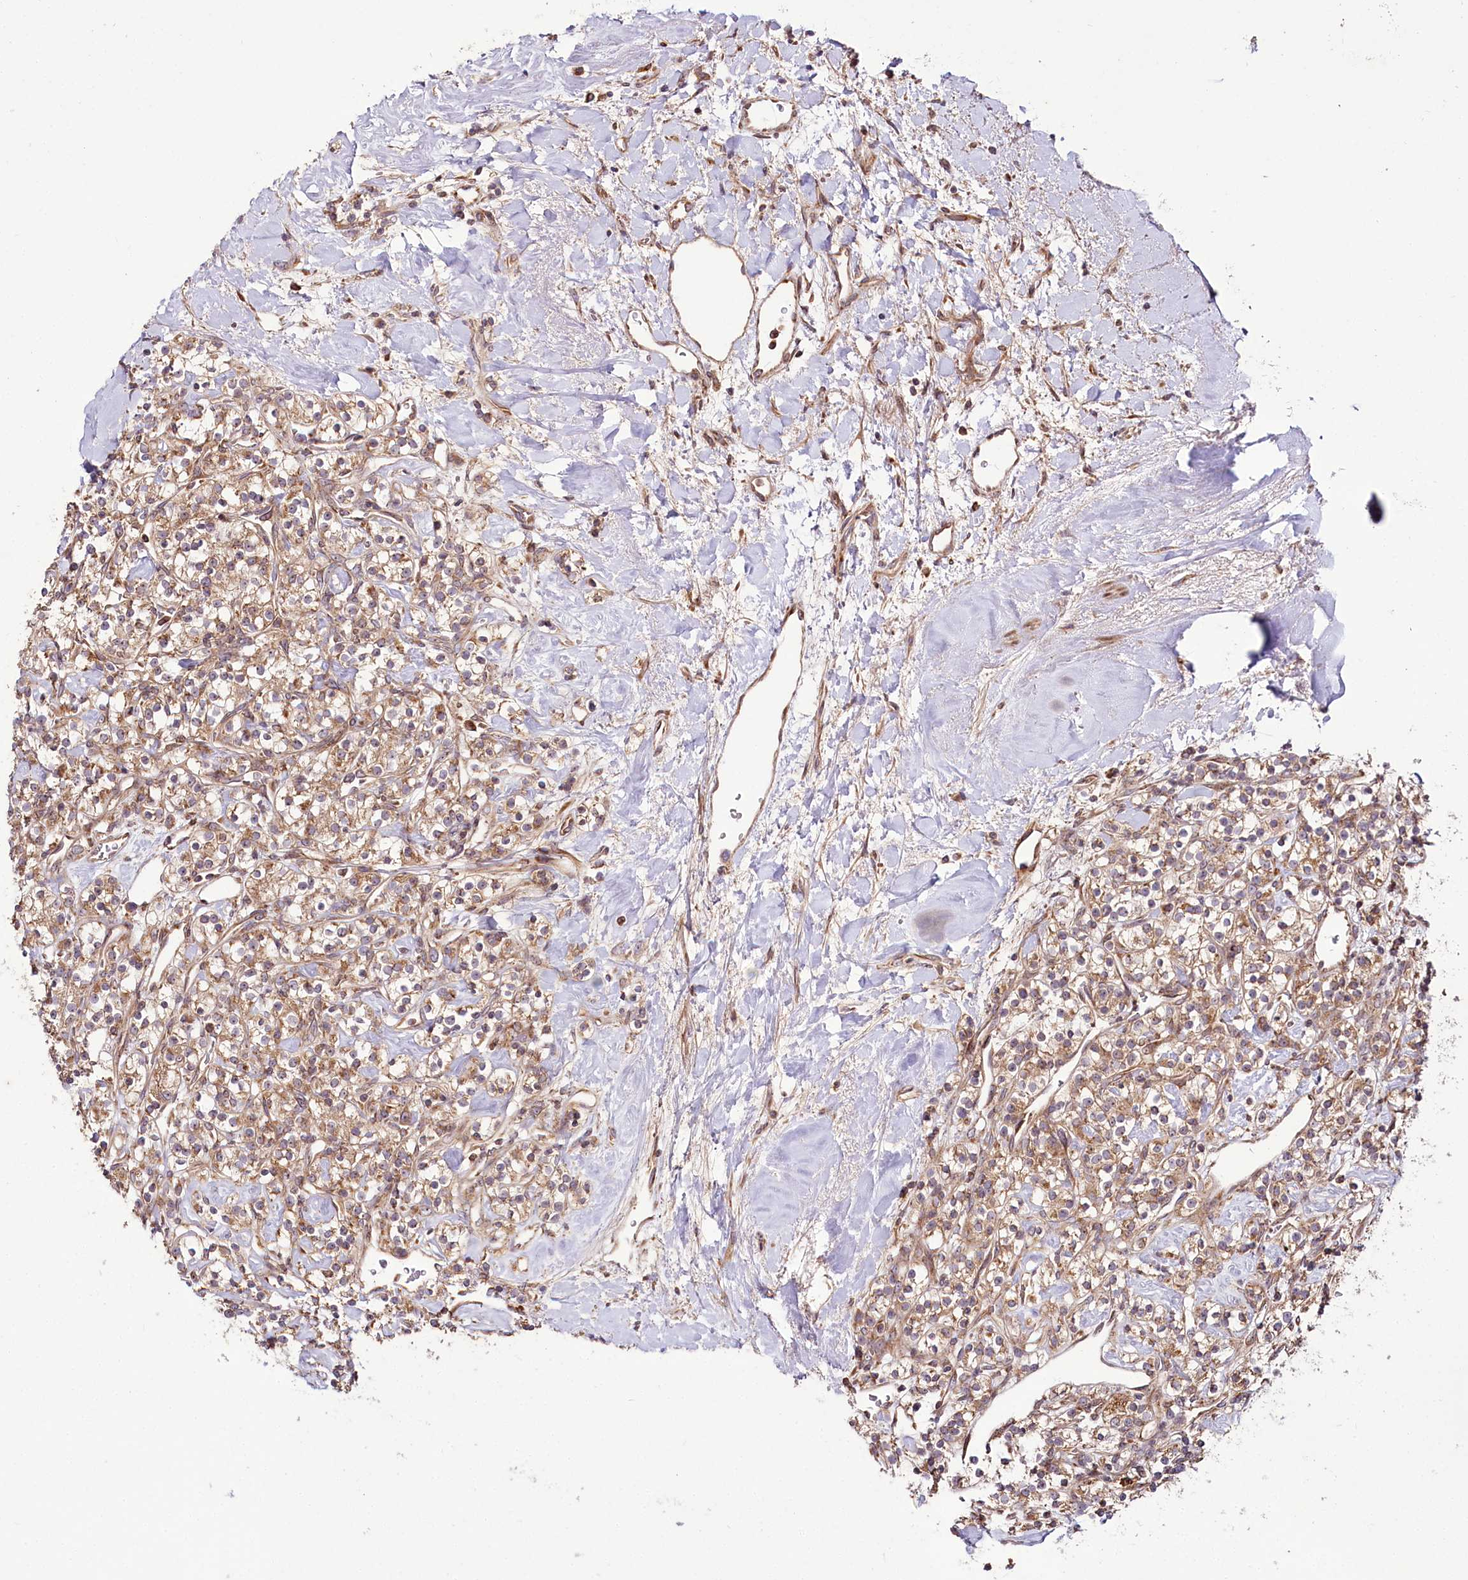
{"staining": {"intensity": "moderate", "quantity": ">75%", "location": "cytoplasmic/membranous"}, "tissue": "renal cancer", "cell_type": "Tumor cells", "image_type": "cancer", "snomed": [{"axis": "morphology", "description": "Adenocarcinoma, NOS"}, {"axis": "topography", "description": "Kidney"}], "caption": "Tumor cells demonstrate medium levels of moderate cytoplasmic/membranous staining in about >75% of cells in adenocarcinoma (renal). Using DAB (3,3'-diaminobenzidine) (brown) and hematoxylin (blue) stains, captured at high magnification using brightfield microscopy.", "gene": "RAB7A", "patient": {"sex": "male", "age": 77}}